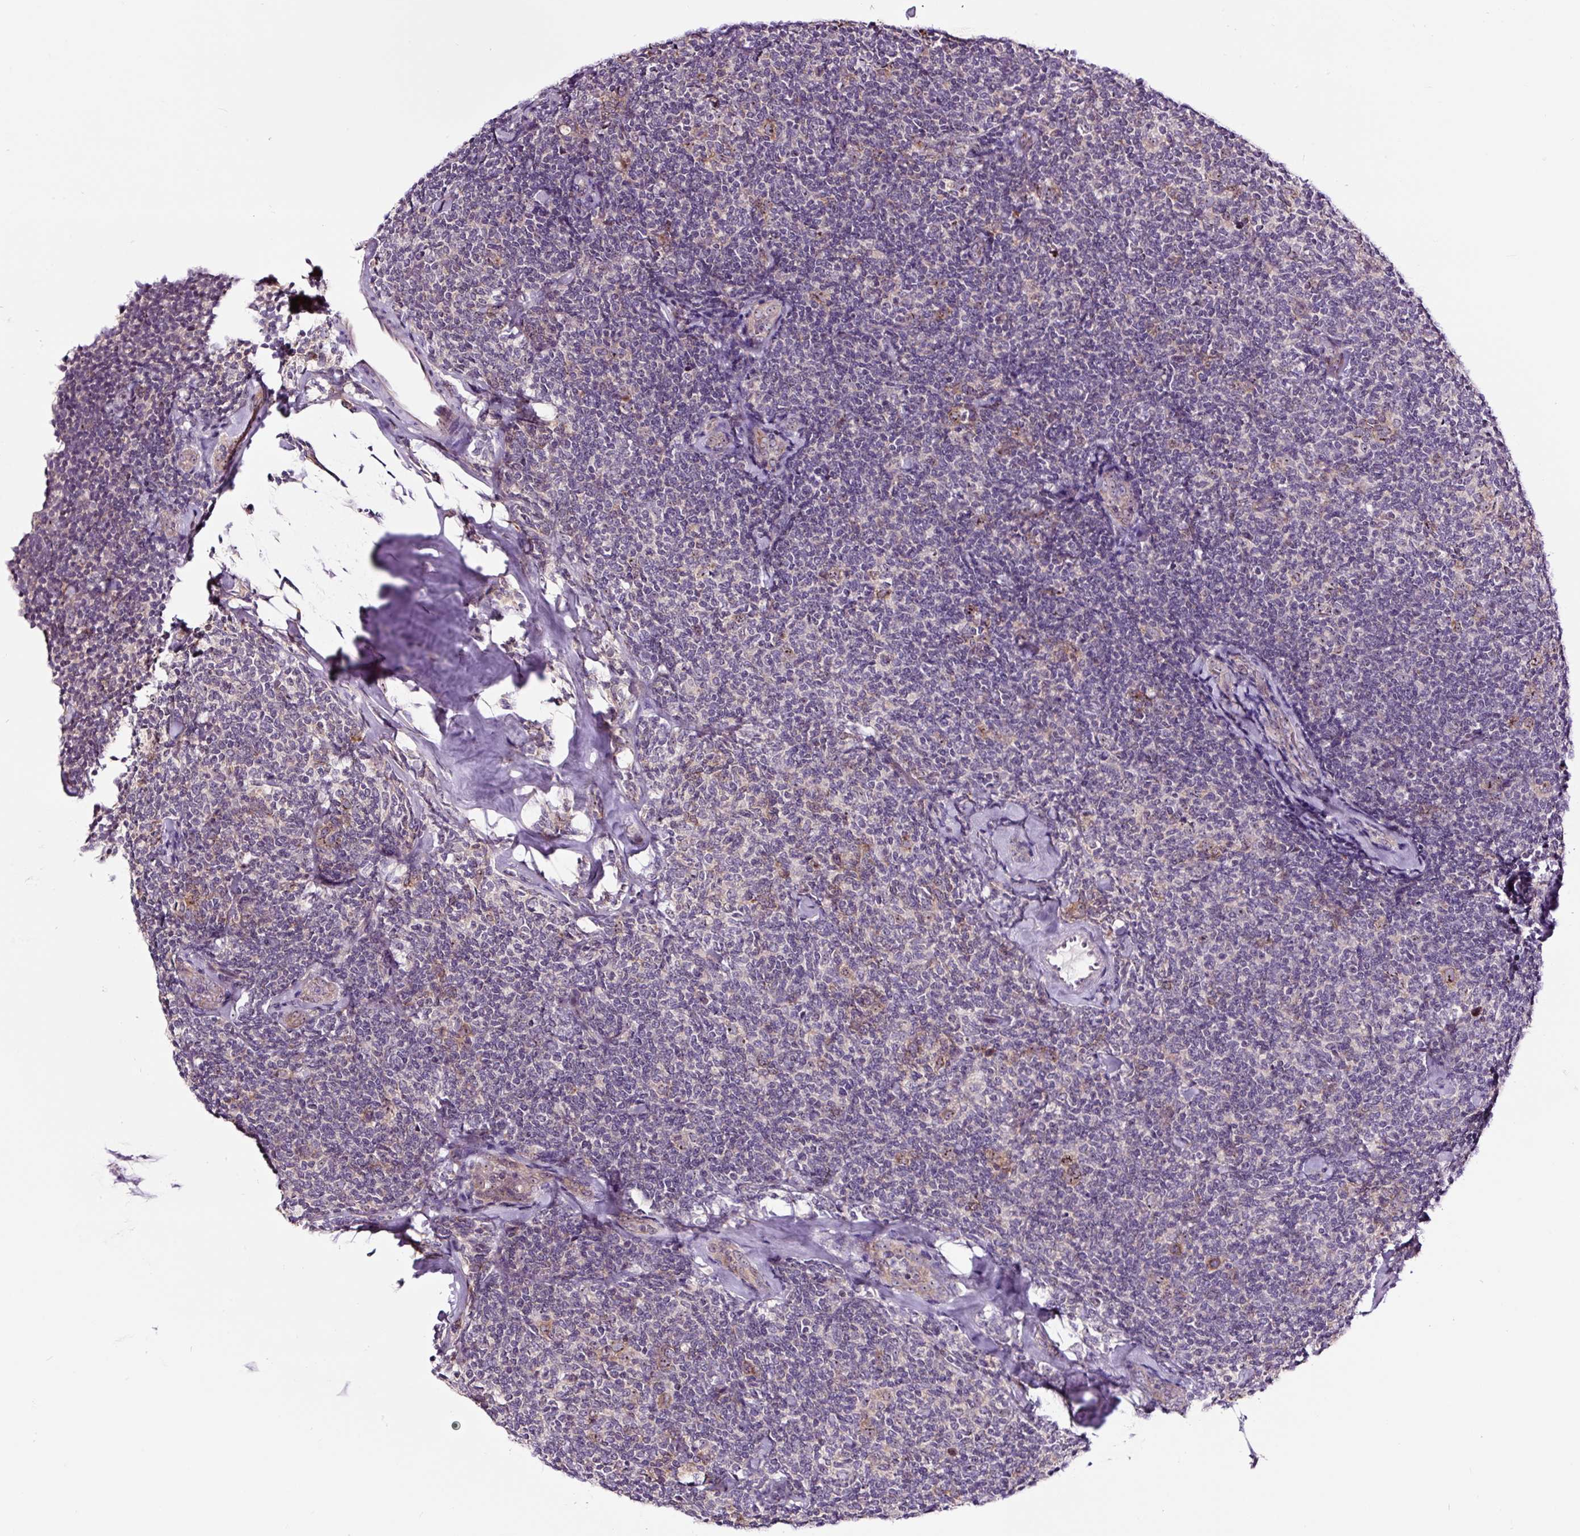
{"staining": {"intensity": "negative", "quantity": "none", "location": "none"}, "tissue": "lymphoma", "cell_type": "Tumor cells", "image_type": "cancer", "snomed": [{"axis": "morphology", "description": "Malignant lymphoma, non-Hodgkin's type, Low grade"}, {"axis": "topography", "description": "Lymph node"}], "caption": "Human lymphoma stained for a protein using immunohistochemistry (IHC) displays no positivity in tumor cells.", "gene": "NOM1", "patient": {"sex": "female", "age": 56}}